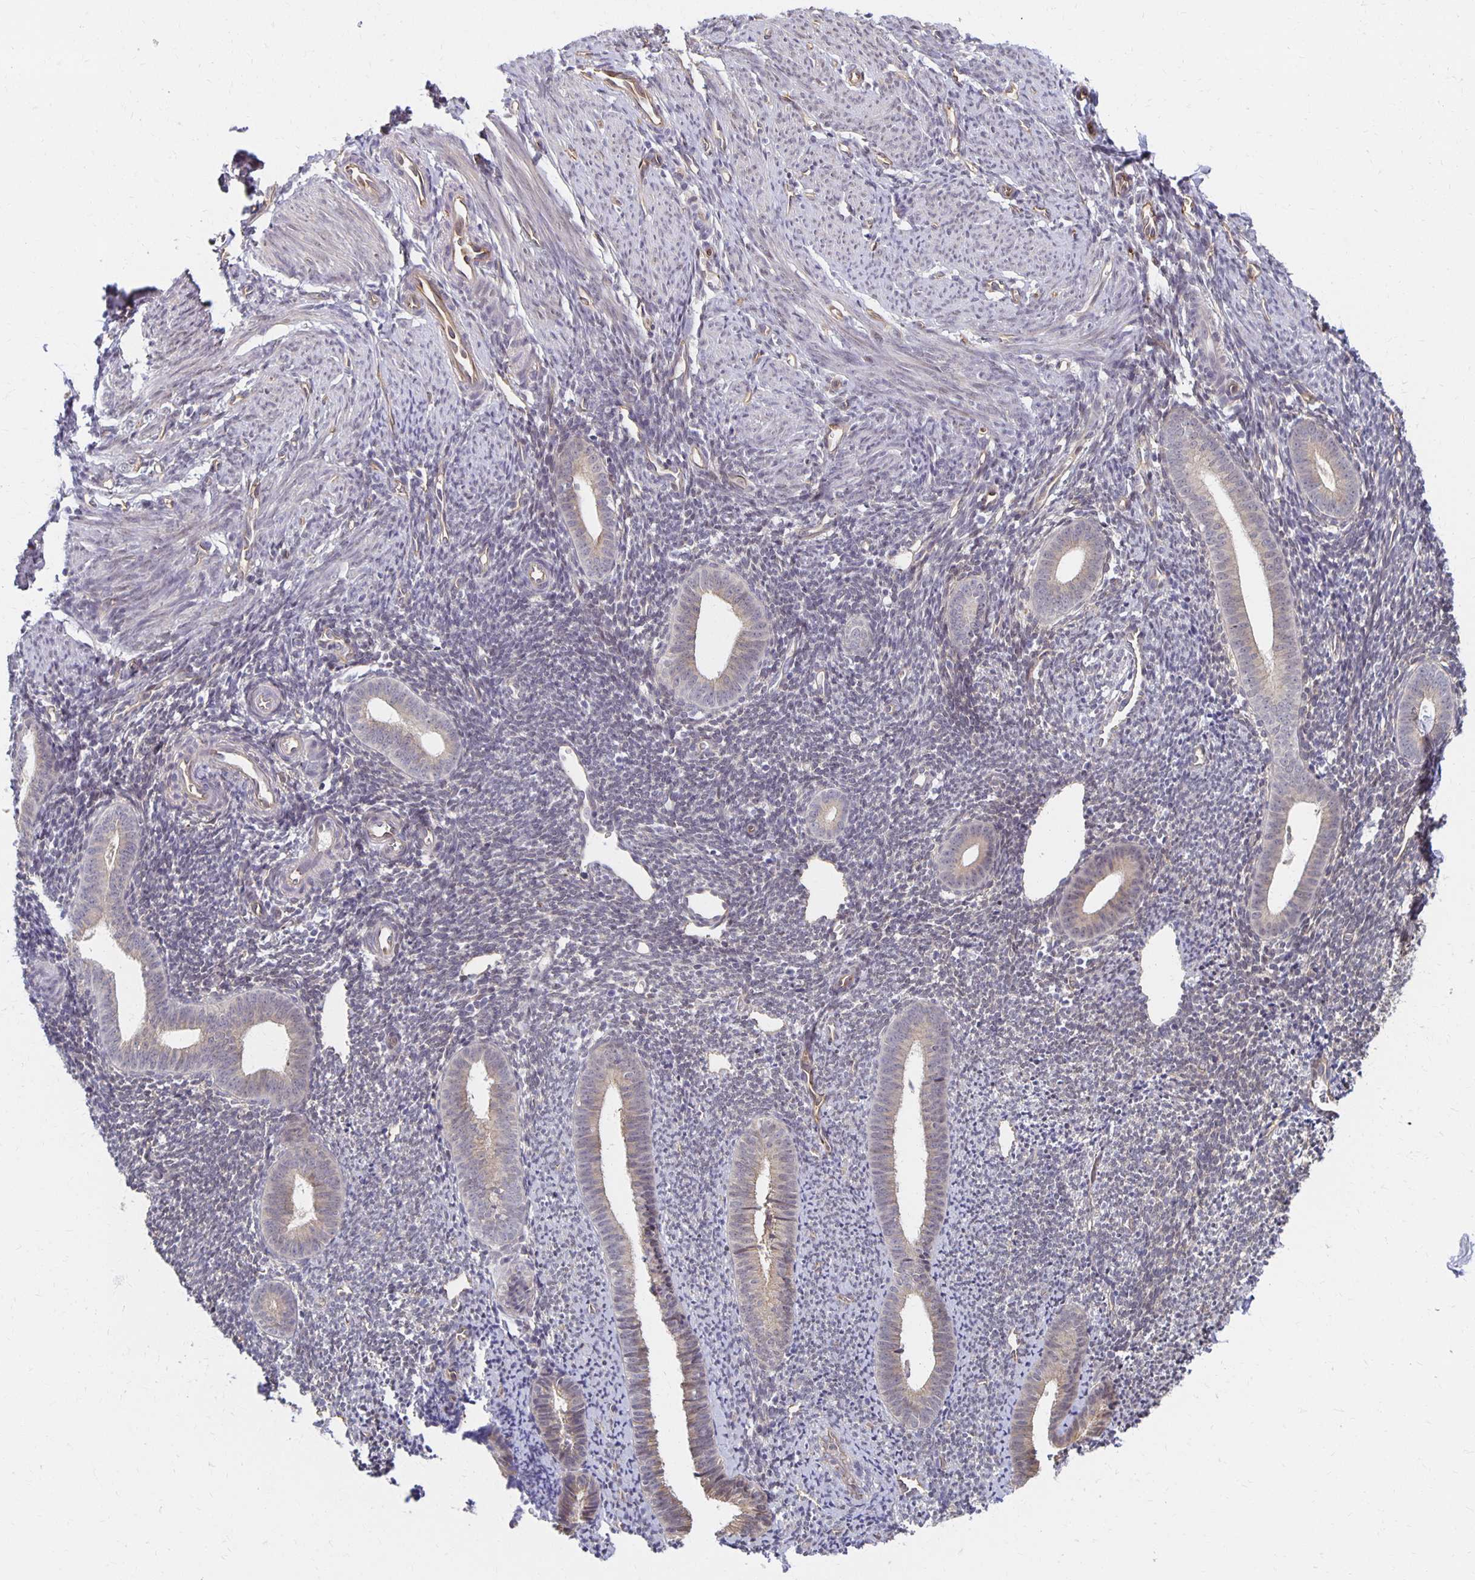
{"staining": {"intensity": "negative", "quantity": "none", "location": "none"}, "tissue": "endometrium", "cell_type": "Cells in endometrial stroma", "image_type": "normal", "snomed": [{"axis": "morphology", "description": "Normal tissue, NOS"}, {"axis": "topography", "description": "Endometrium"}], "caption": "The IHC photomicrograph has no significant staining in cells in endometrial stroma of endometrium. (Stains: DAB IHC with hematoxylin counter stain, Microscopy: brightfield microscopy at high magnification).", "gene": "SORL1", "patient": {"sex": "female", "age": 39}}